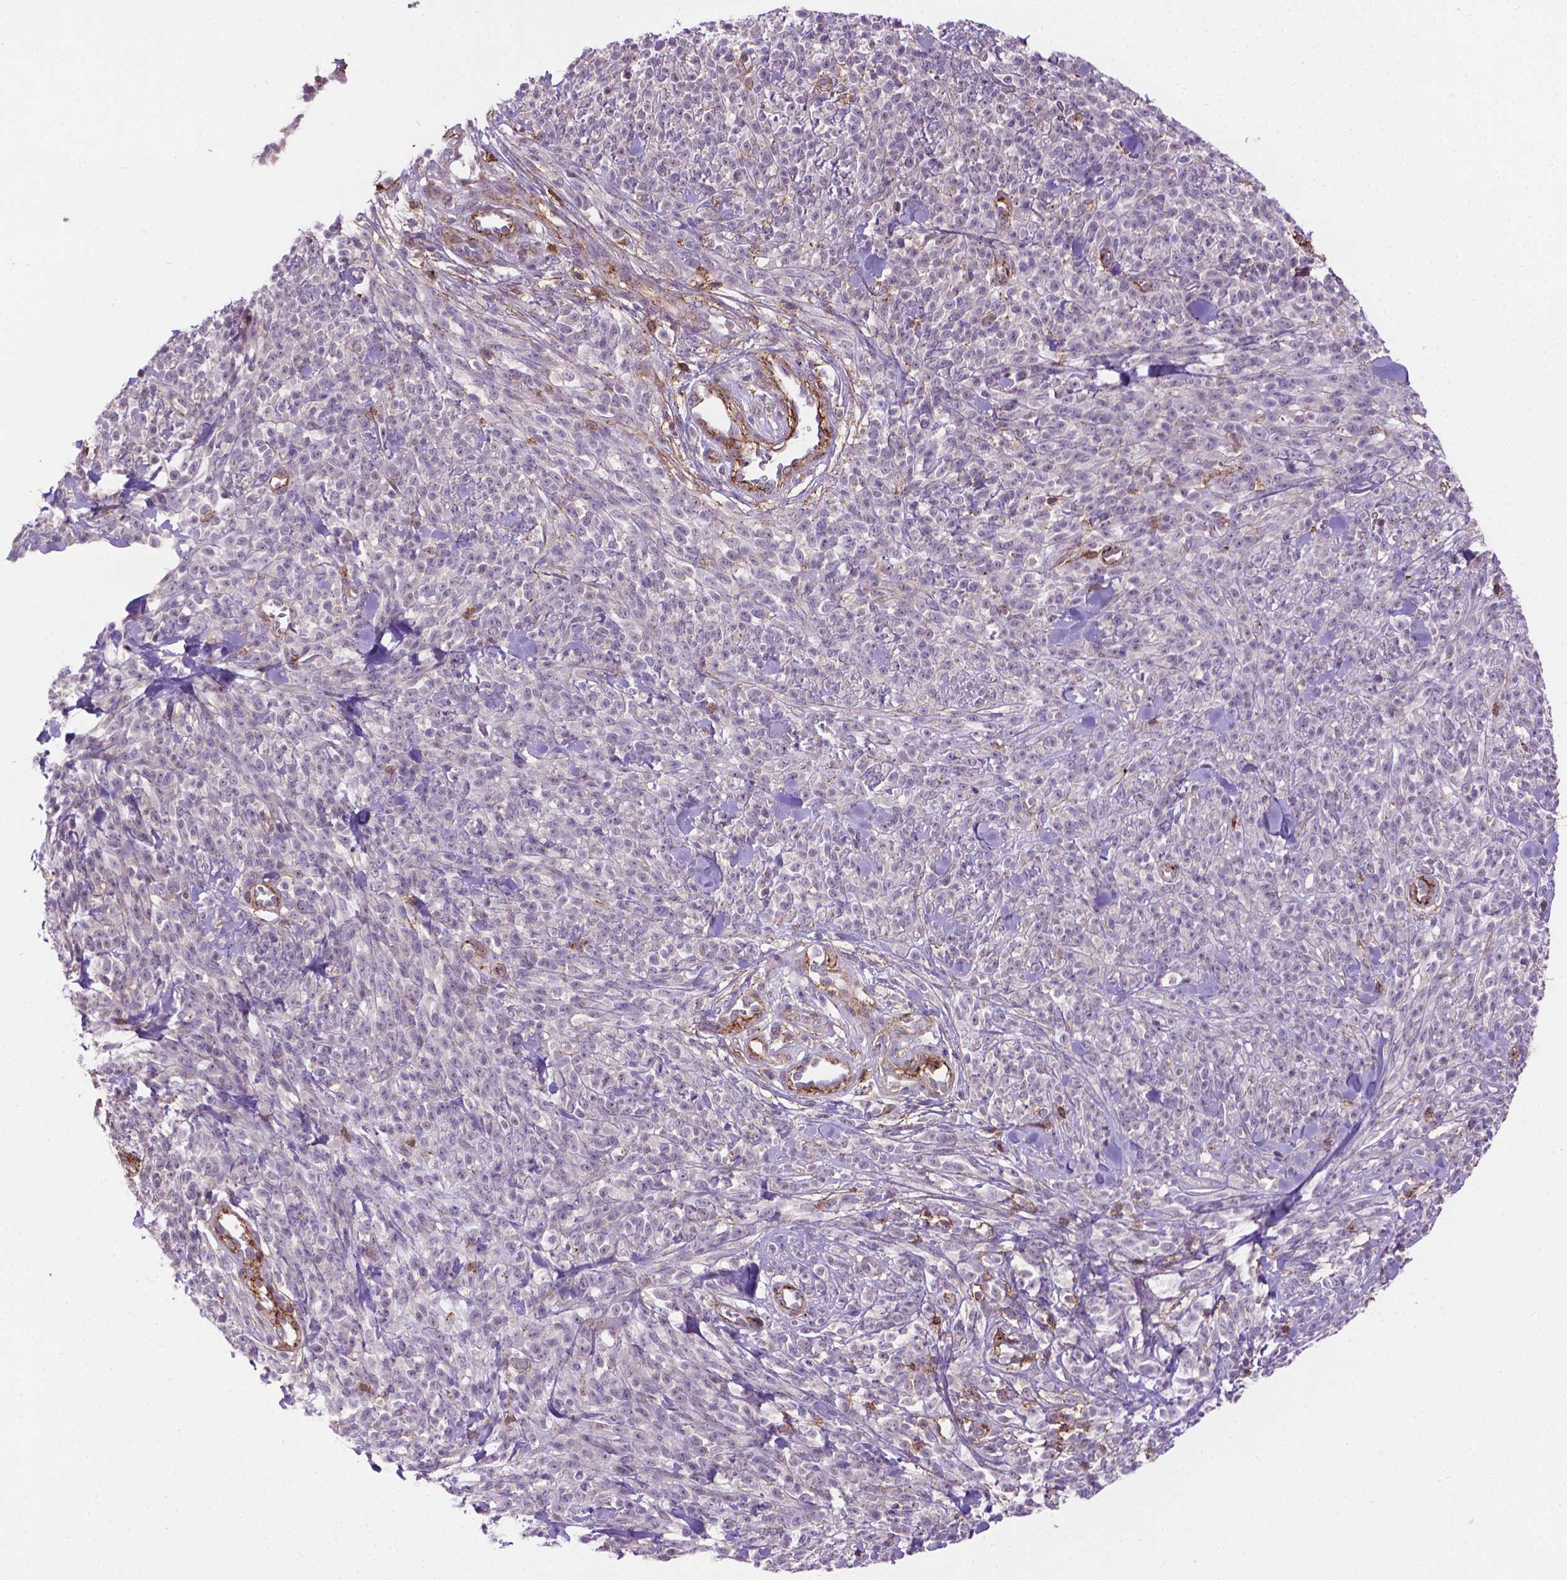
{"staining": {"intensity": "negative", "quantity": "none", "location": "none"}, "tissue": "melanoma", "cell_type": "Tumor cells", "image_type": "cancer", "snomed": [{"axis": "morphology", "description": "Malignant melanoma, NOS"}, {"axis": "topography", "description": "Skin"}, {"axis": "topography", "description": "Skin of trunk"}], "caption": "The immunohistochemistry histopathology image has no significant staining in tumor cells of melanoma tissue.", "gene": "ACAD10", "patient": {"sex": "male", "age": 74}}